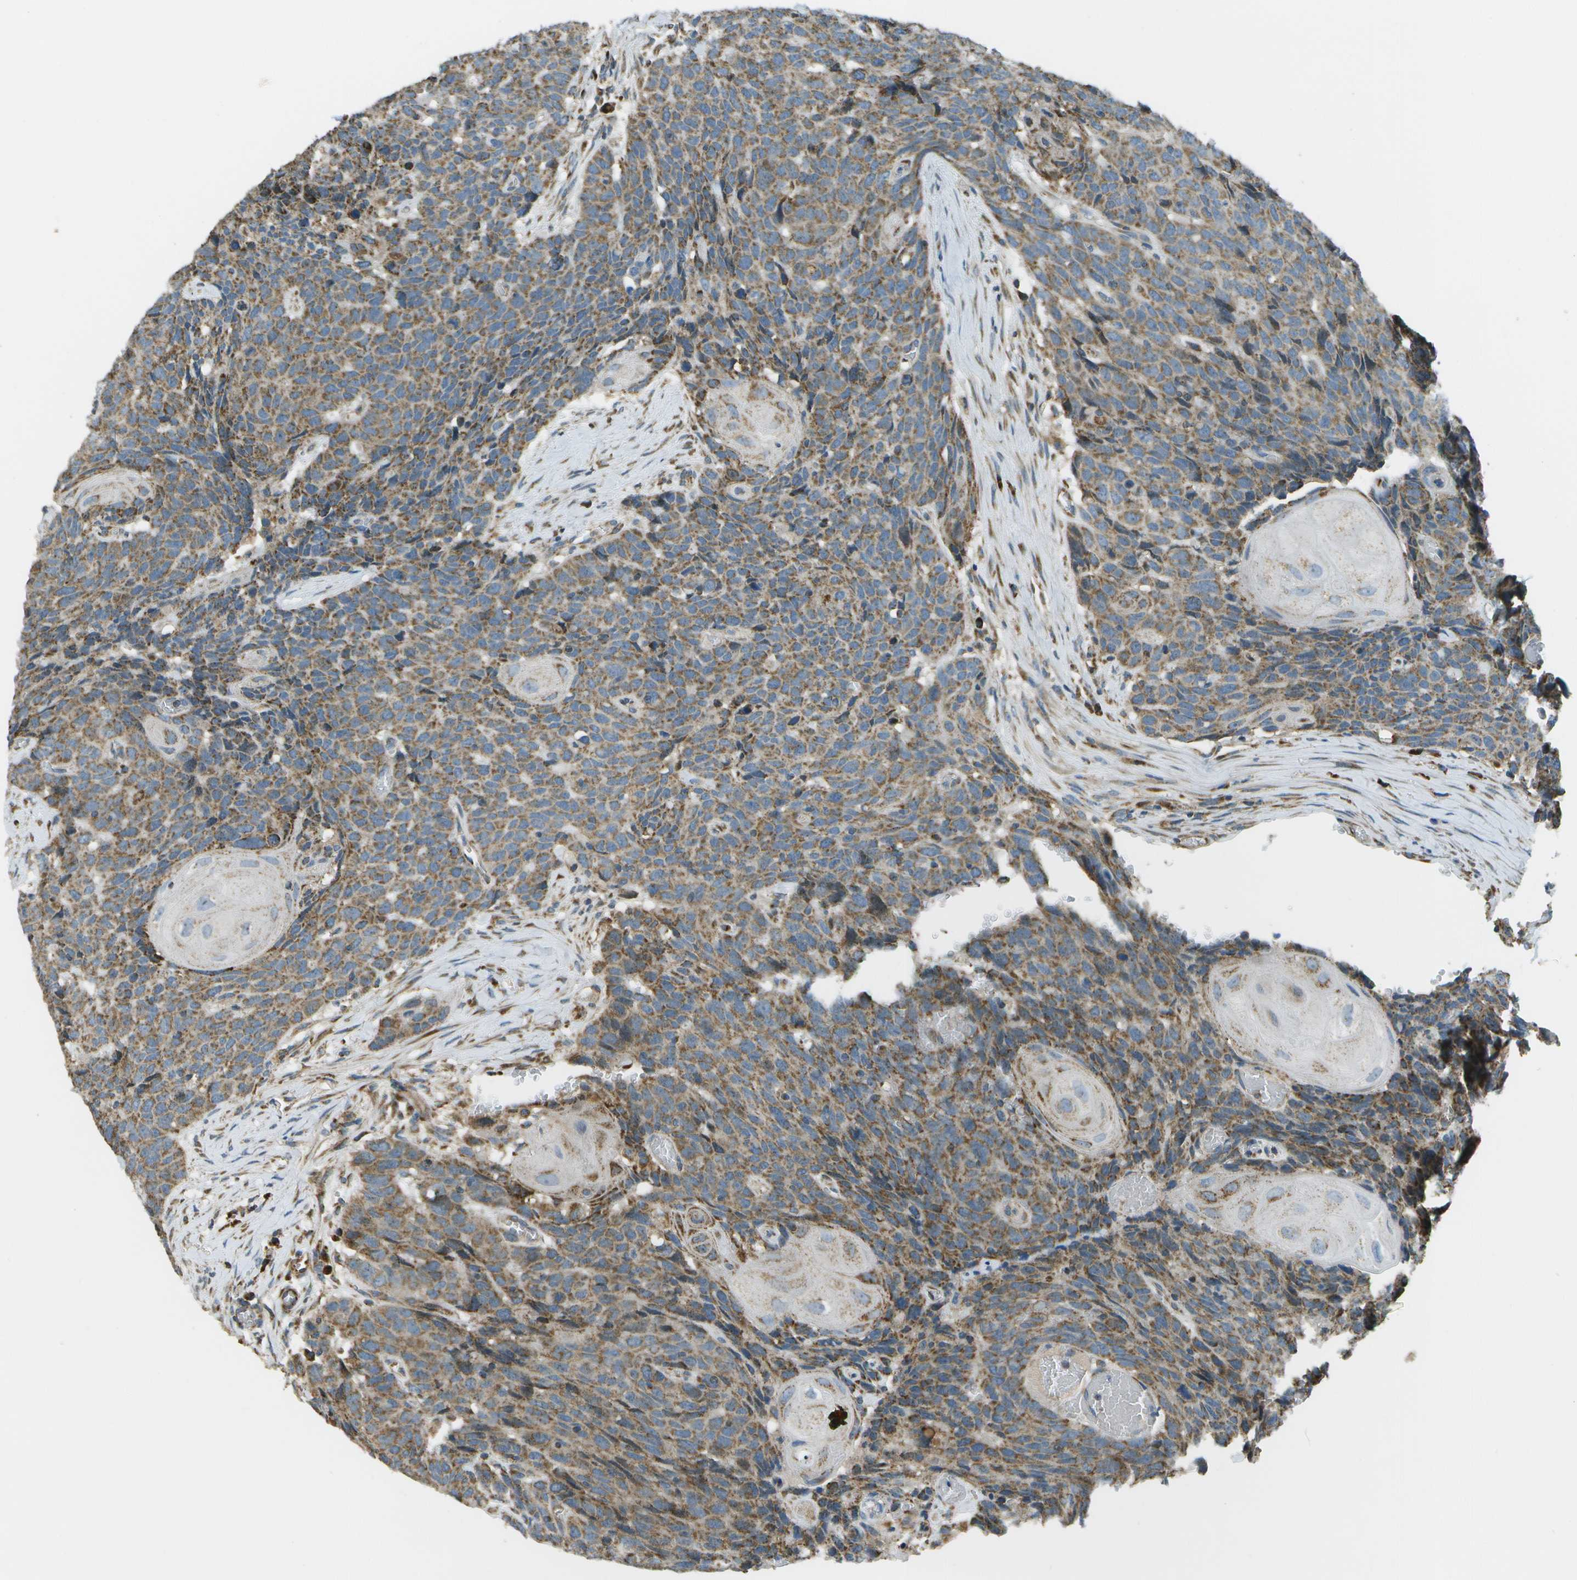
{"staining": {"intensity": "moderate", "quantity": ">75%", "location": "cytoplasmic/membranous"}, "tissue": "head and neck cancer", "cell_type": "Tumor cells", "image_type": "cancer", "snomed": [{"axis": "morphology", "description": "Squamous cell carcinoma, NOS"}, {"axis": "topography", "description": "Head-Neck"}], "caption": "Protein expression by immunohistochemistry (IHC) demonstrates moderate cytoplasmic/membranous expression in about >75% of tumor cells in head and neck cancer.", "gene": "NRK", "patient": {"sex": "male", "age": 66}}